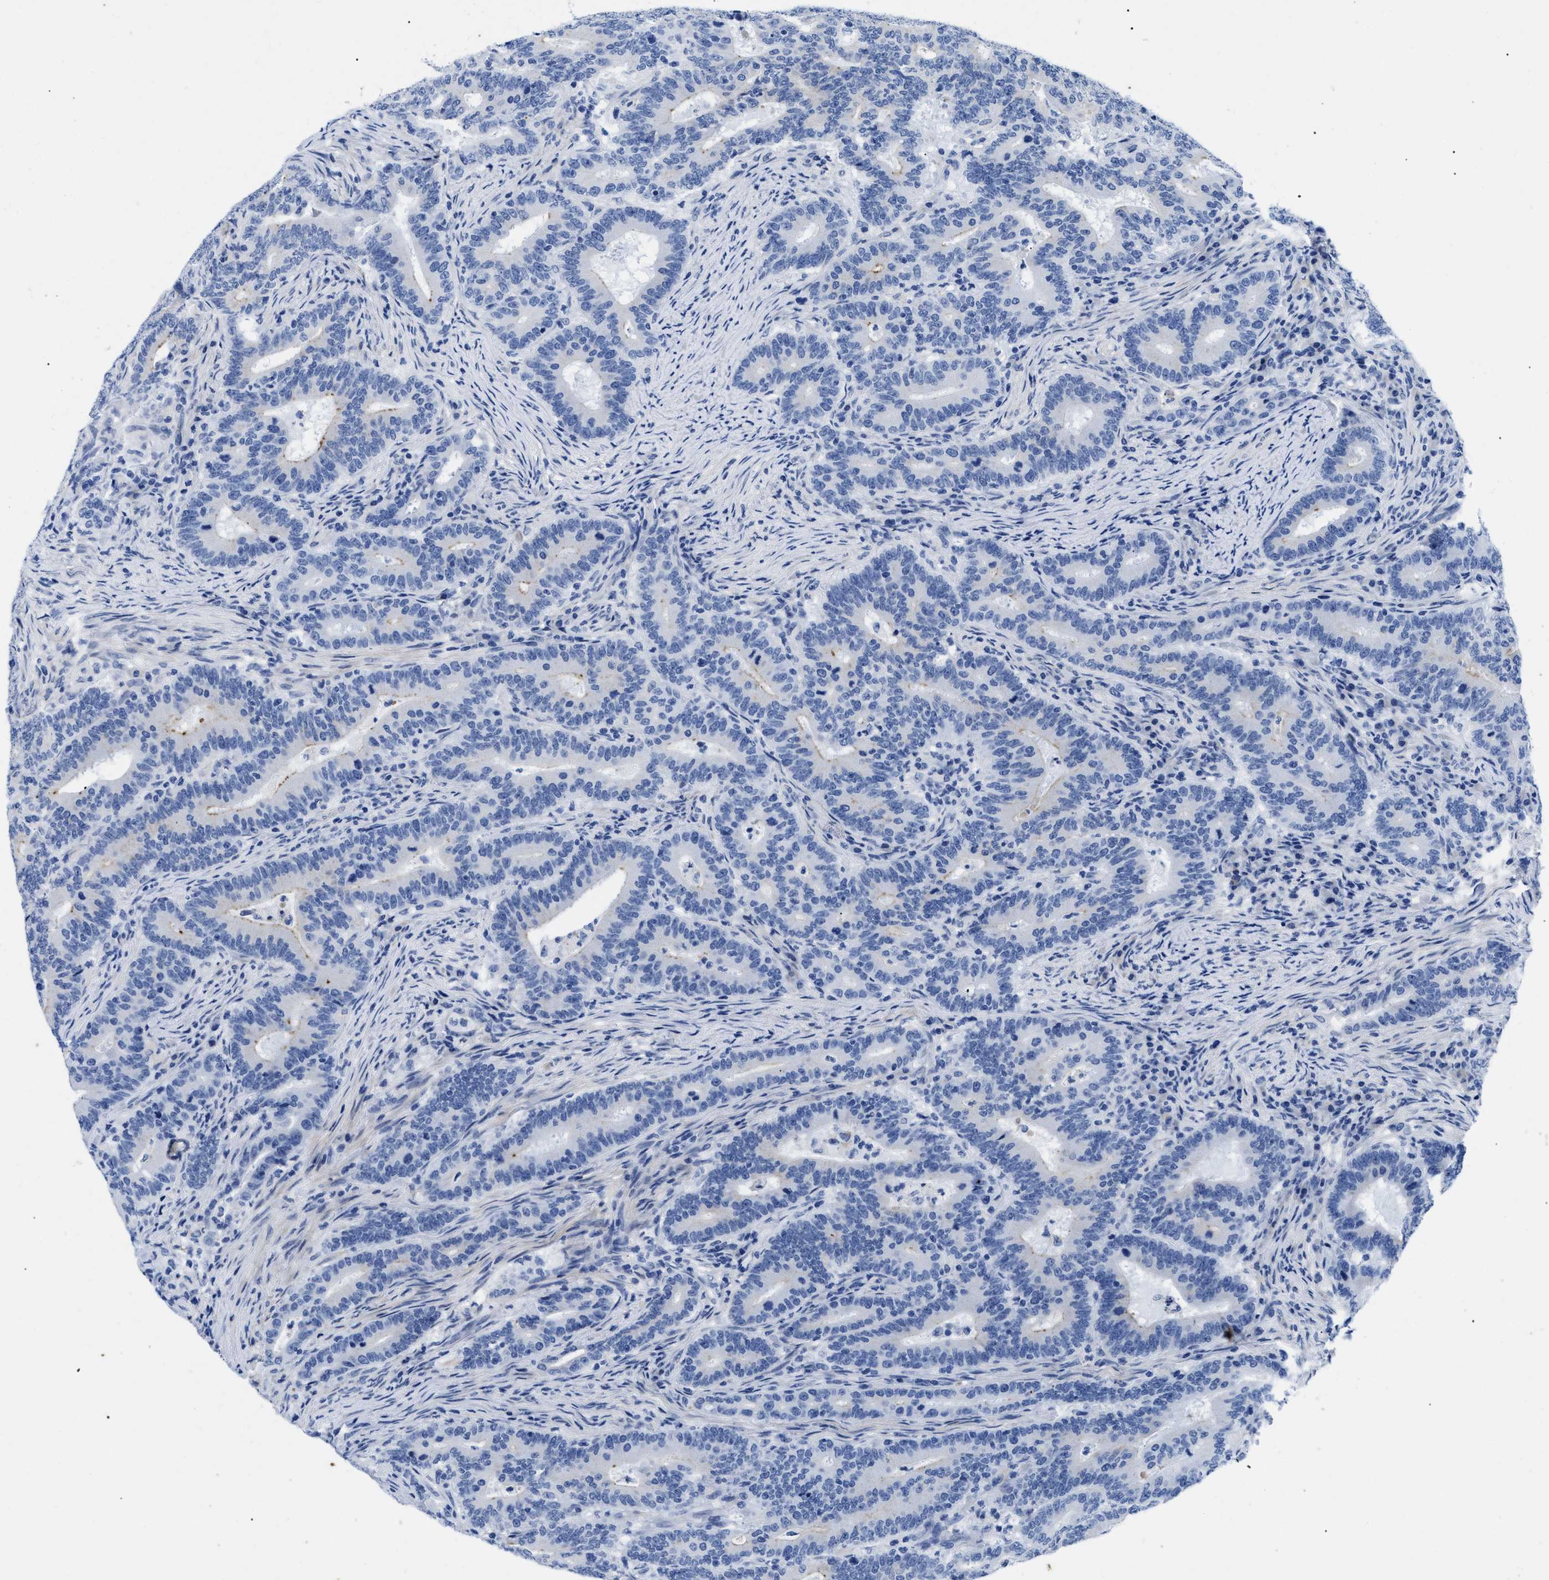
{"staining": {"intensity": "negative", "quantity": "none", "location": "none"}, "tissue": "colorectal cancer", "cell_type": "Tumor cells", "image_type": "cancer", "snomed": [{"axis": "morphology", "description": "Adenocarcinoma, NOS"}, {"axis": "topography", "description": "Colon"}], "caption": "Immunohistochemical staining of human adenocarcinoma (colorectal) shows no significant staining in tumor cells. (DAB immunohistochemistry (IHC) with hematoxylin counter stain).", "gene": "TMEM68", "patient": {"sex": "female", "age": 66}}